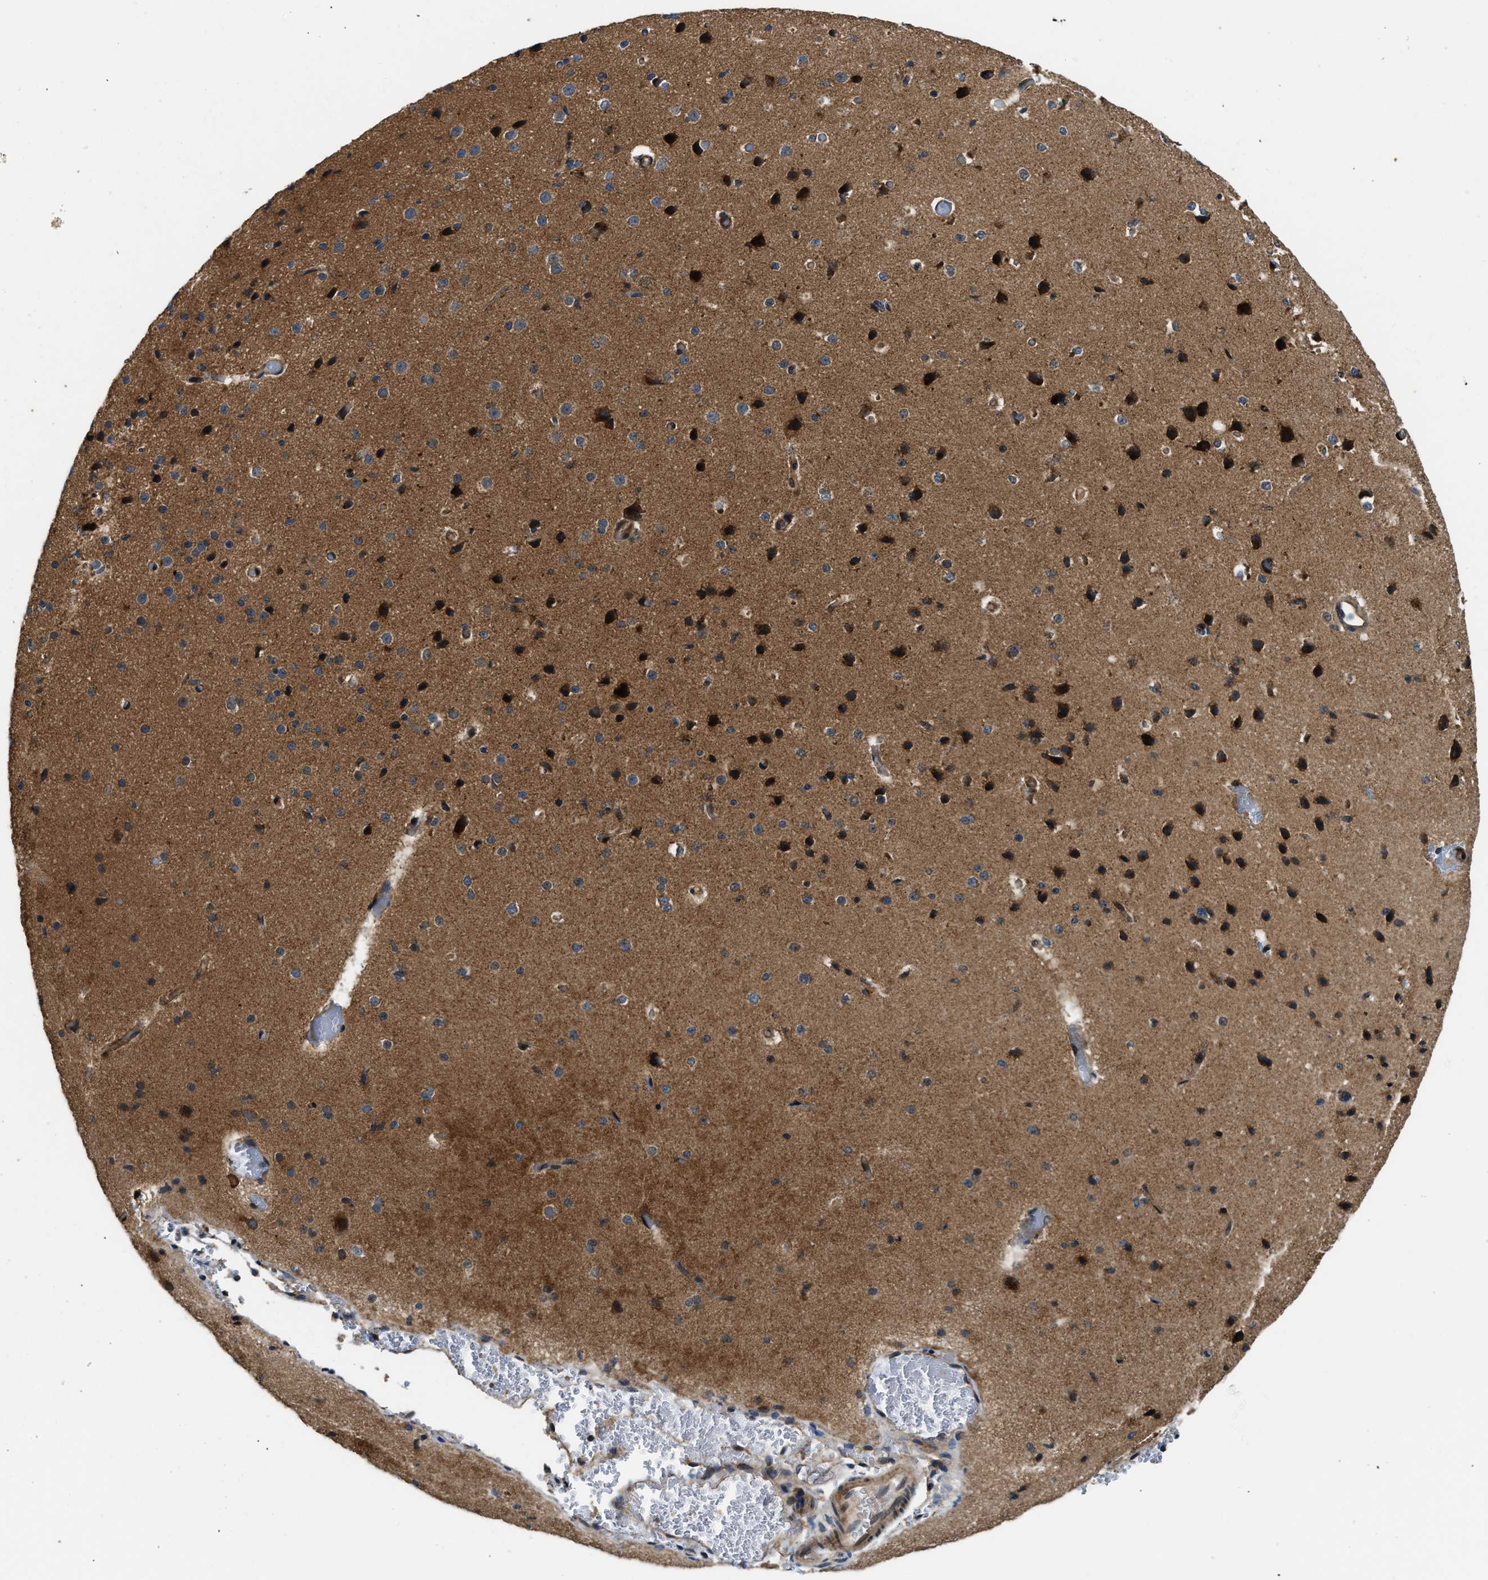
{"staining": {"intensity": "weak", "quantity": ">75%", "location": "cytoplasmic/membranous"}, "tissue": "cerebral cortex", "cell_type": "Endothelial cells", "image_type": "normal", "snomed": [{"axis": "morphology", "description": "Normal tissue, NOS"}, {"axis": "morphology", "description": "Developmental malformation"}, {"axis": "topography", "description": "Cerebral cortex"}], "caption": "Normal cerebral cortex exhibits weak cytoplasmic/membranous staining in approximately >75% of endothelial cells.", "gene": "PNPLA8", "patient": {"sex": "female", "age": 30}}